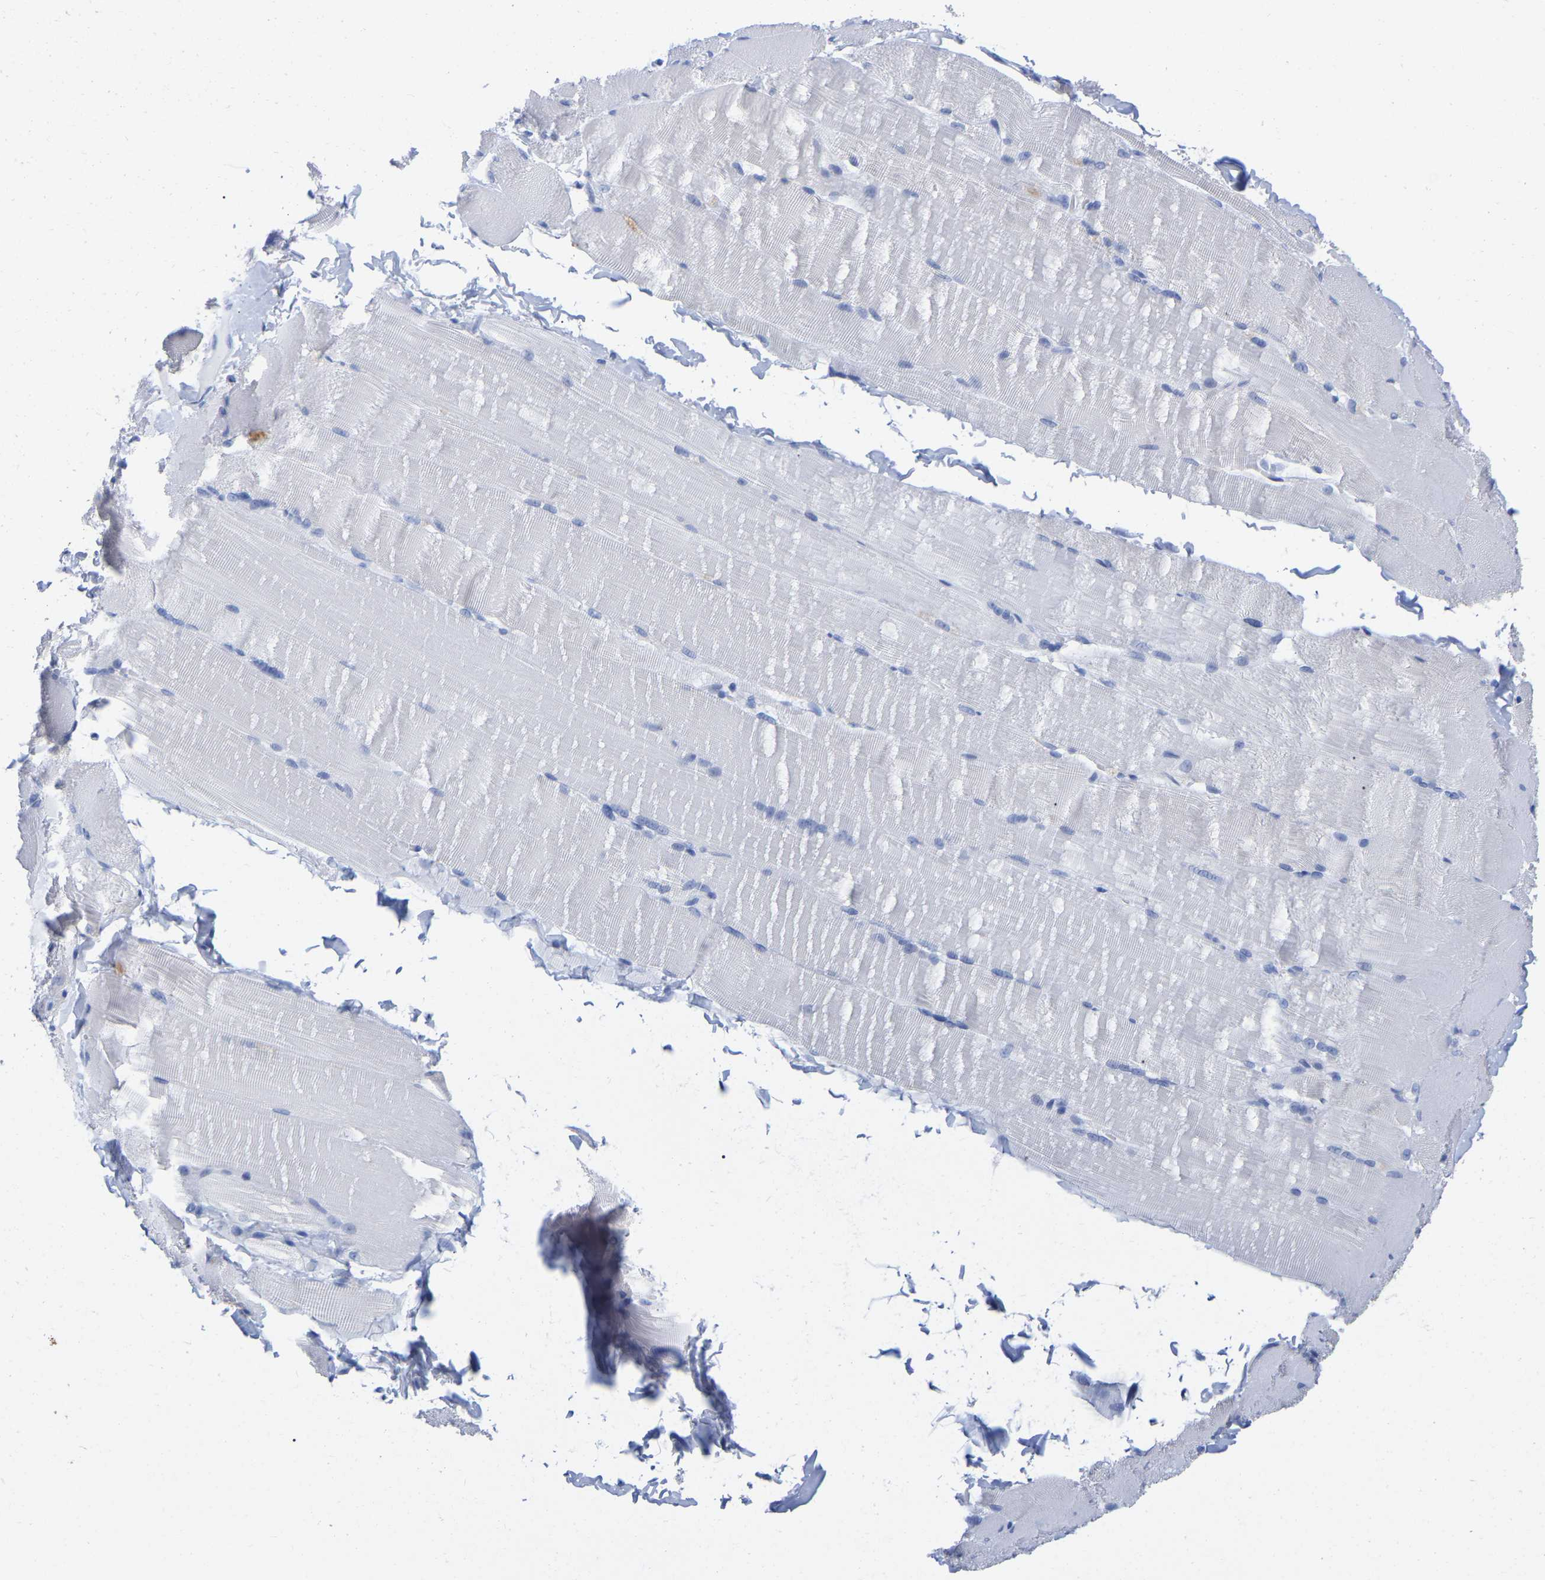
{"staining": {"intensity": "negative", "quantity": "none", "location": "none"}, "tissue": "skeletal muscle", "cell_type": "Myocytes", "image_type": "normal", "snomed": [{"axis": "morphology", "description": "Normal tissue, NOS"}, {"axis": "topography", "description": "Skin"}, {"axis": "topography", "description": "Skeletal muscle"}], "caption": "Photomicrograph shows no significant protein expression in myocytes of normal skeletal muscle.", "gene": "HAPLN1", "patient": {"sex": "male", "age": 83}}